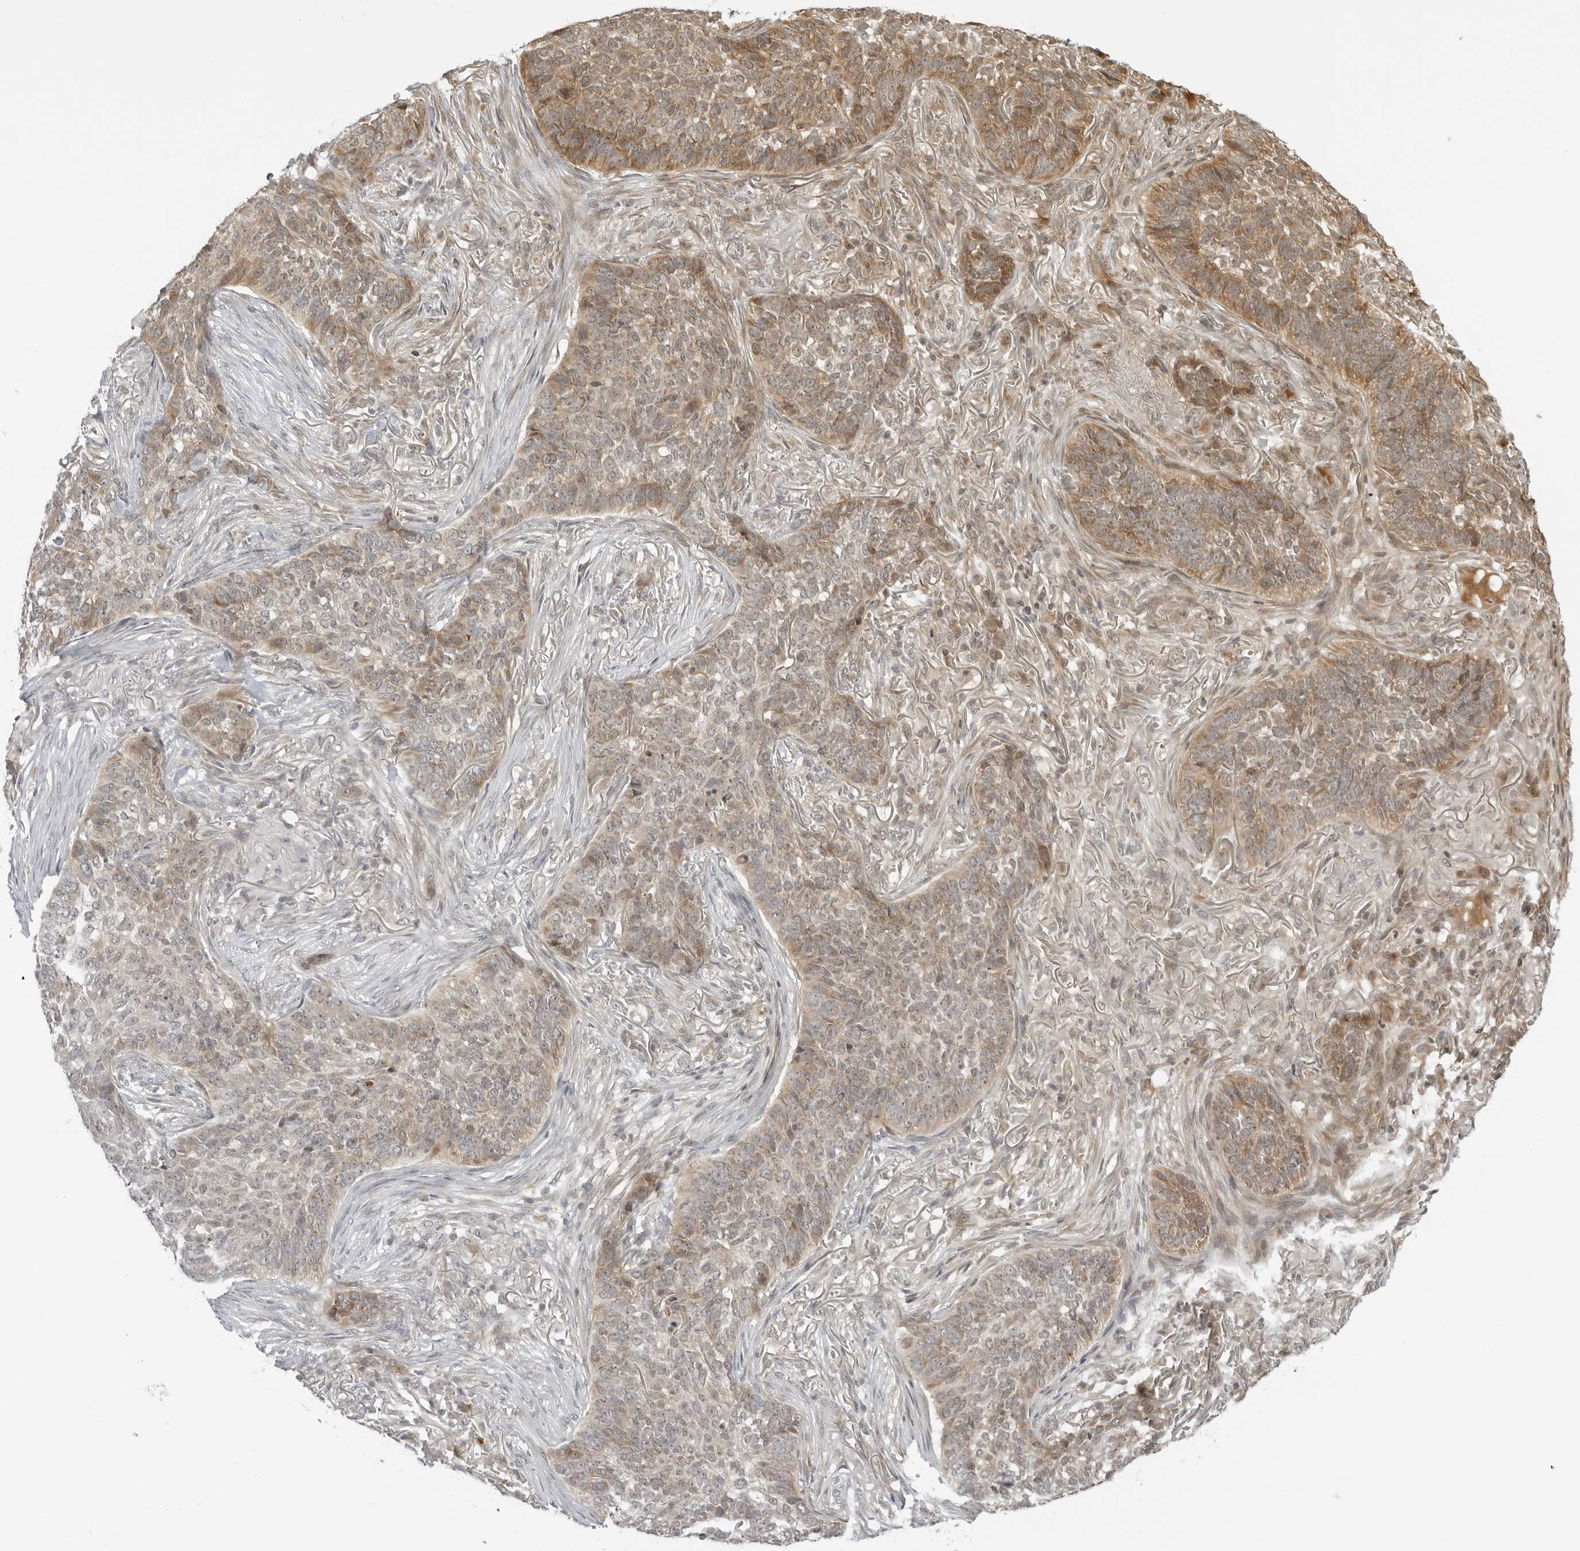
{"staining": {"intensity": "moderate", "quantity": "25%-75%", "location": "cytoplasmic/membranous"}, "tissue": "skin cancer", "cell_type": "Tumor cells", "image_type": "cancer", "snomed": [{"axis": "morphology", "description": "Basal cell carcinoma"}, {"axis": "topography", "description": "Skin"}], "caption": "Basal cell carcinoma (skin) stained with DAB (3,3'-diaminobenzidine) immunohistochemistry (IHC) displays medium levels of moderate cytoplasmic/membranous expression in approximately 25%-75% of tumor cells.", "gene": "PRRC2C", "patient": {"sex": "male", "age": 85}}